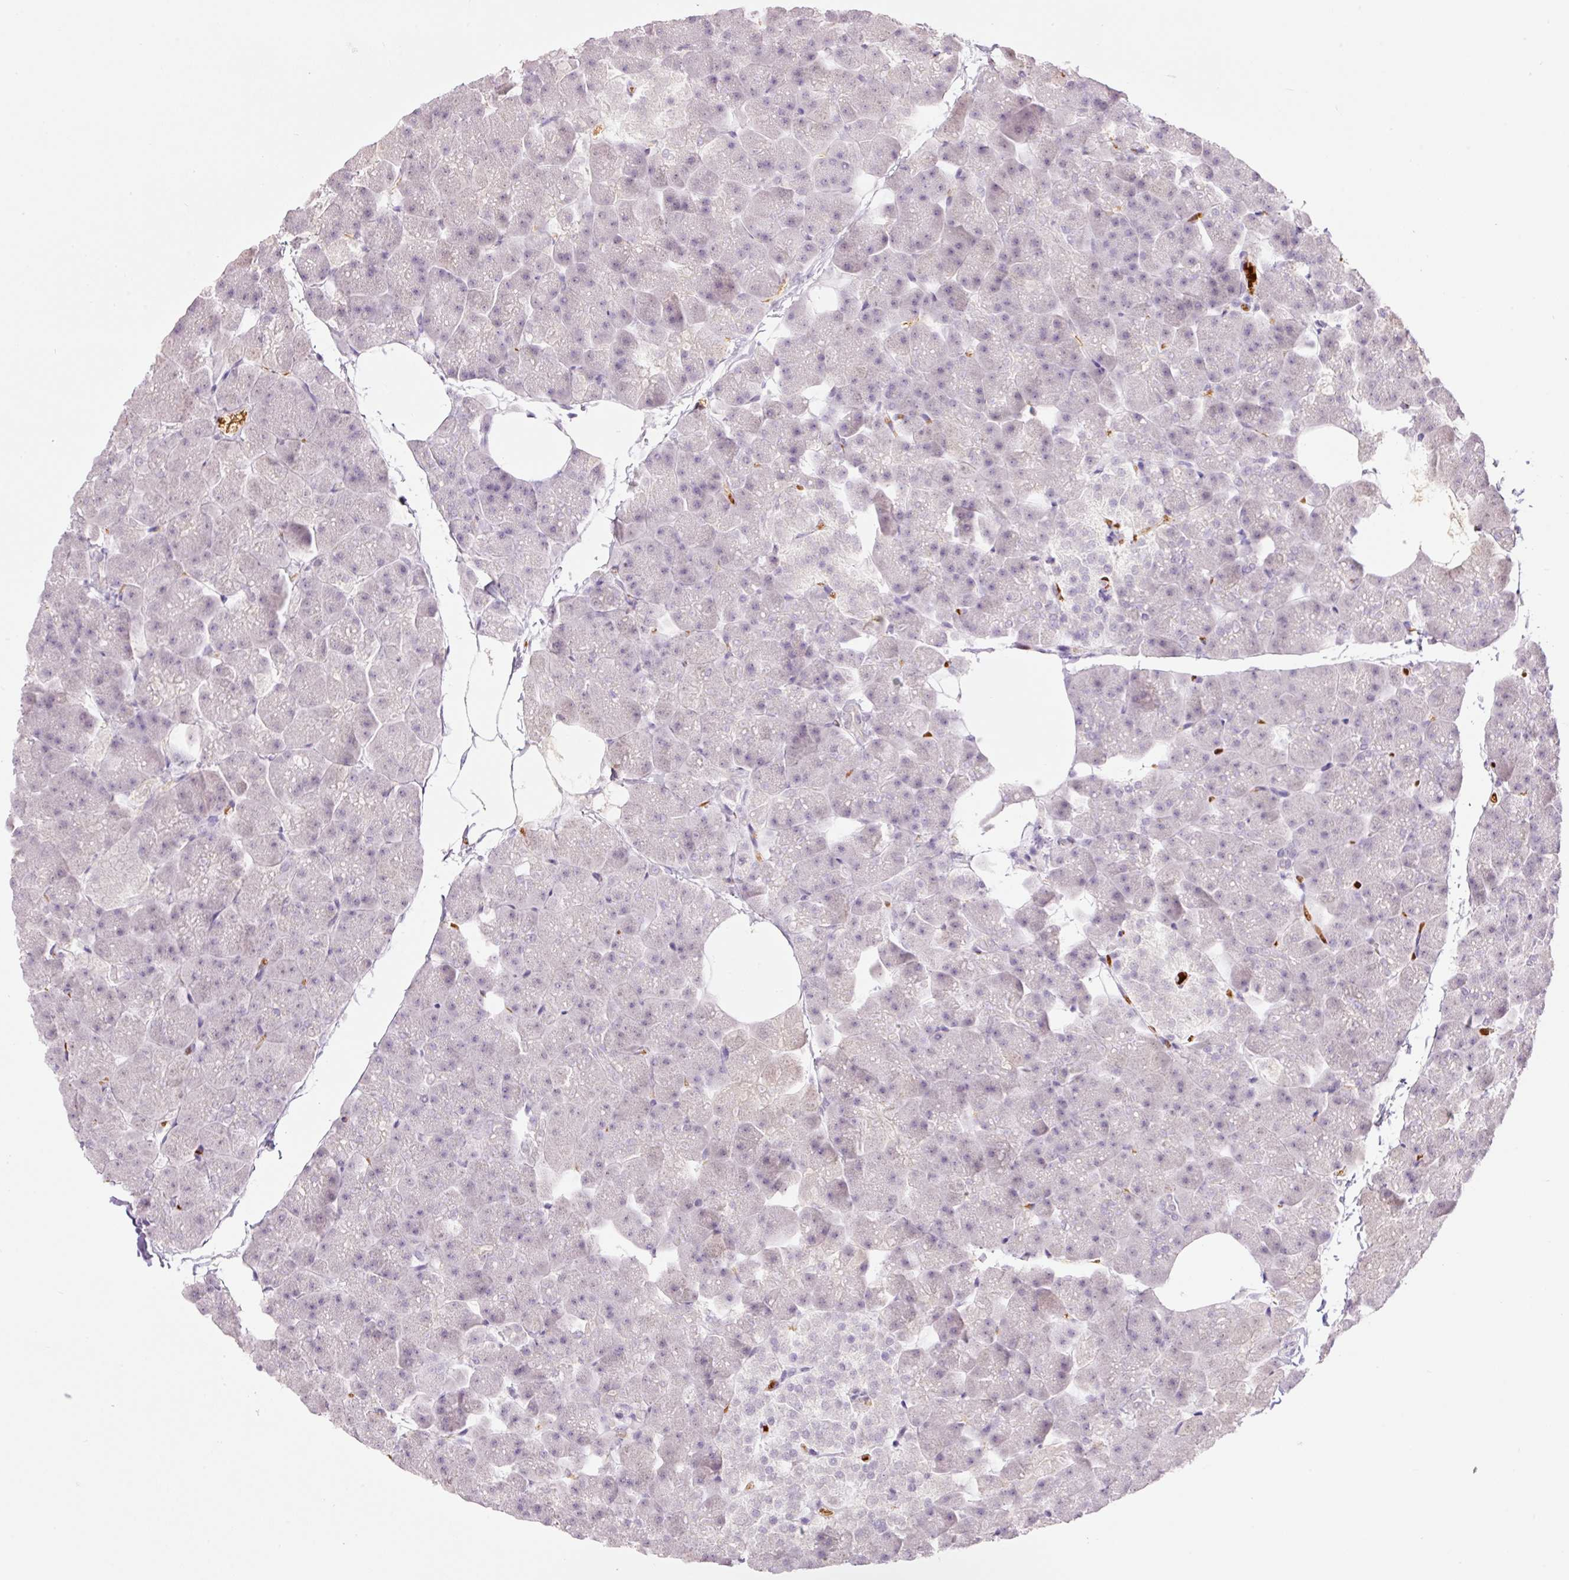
{"staining": {"intensity": "weak", "quantity": "<25%", "location": "cytoplasmic/membranous"}, "tissue": "pancreas", "cell_type": "Exocrine glandular cells", "image_type": "normal", "snomed": [{"axis": "morphology", "description": "Normal tissue, NOS"}, {"axis": "topography", "description": "Pancreas"}], "caption": "Image shows no protein positivity in exocrine glandular cells of normal pancreas.", "gene": "LY6G6D", "patient": {"sex": "male", "age": 35}}